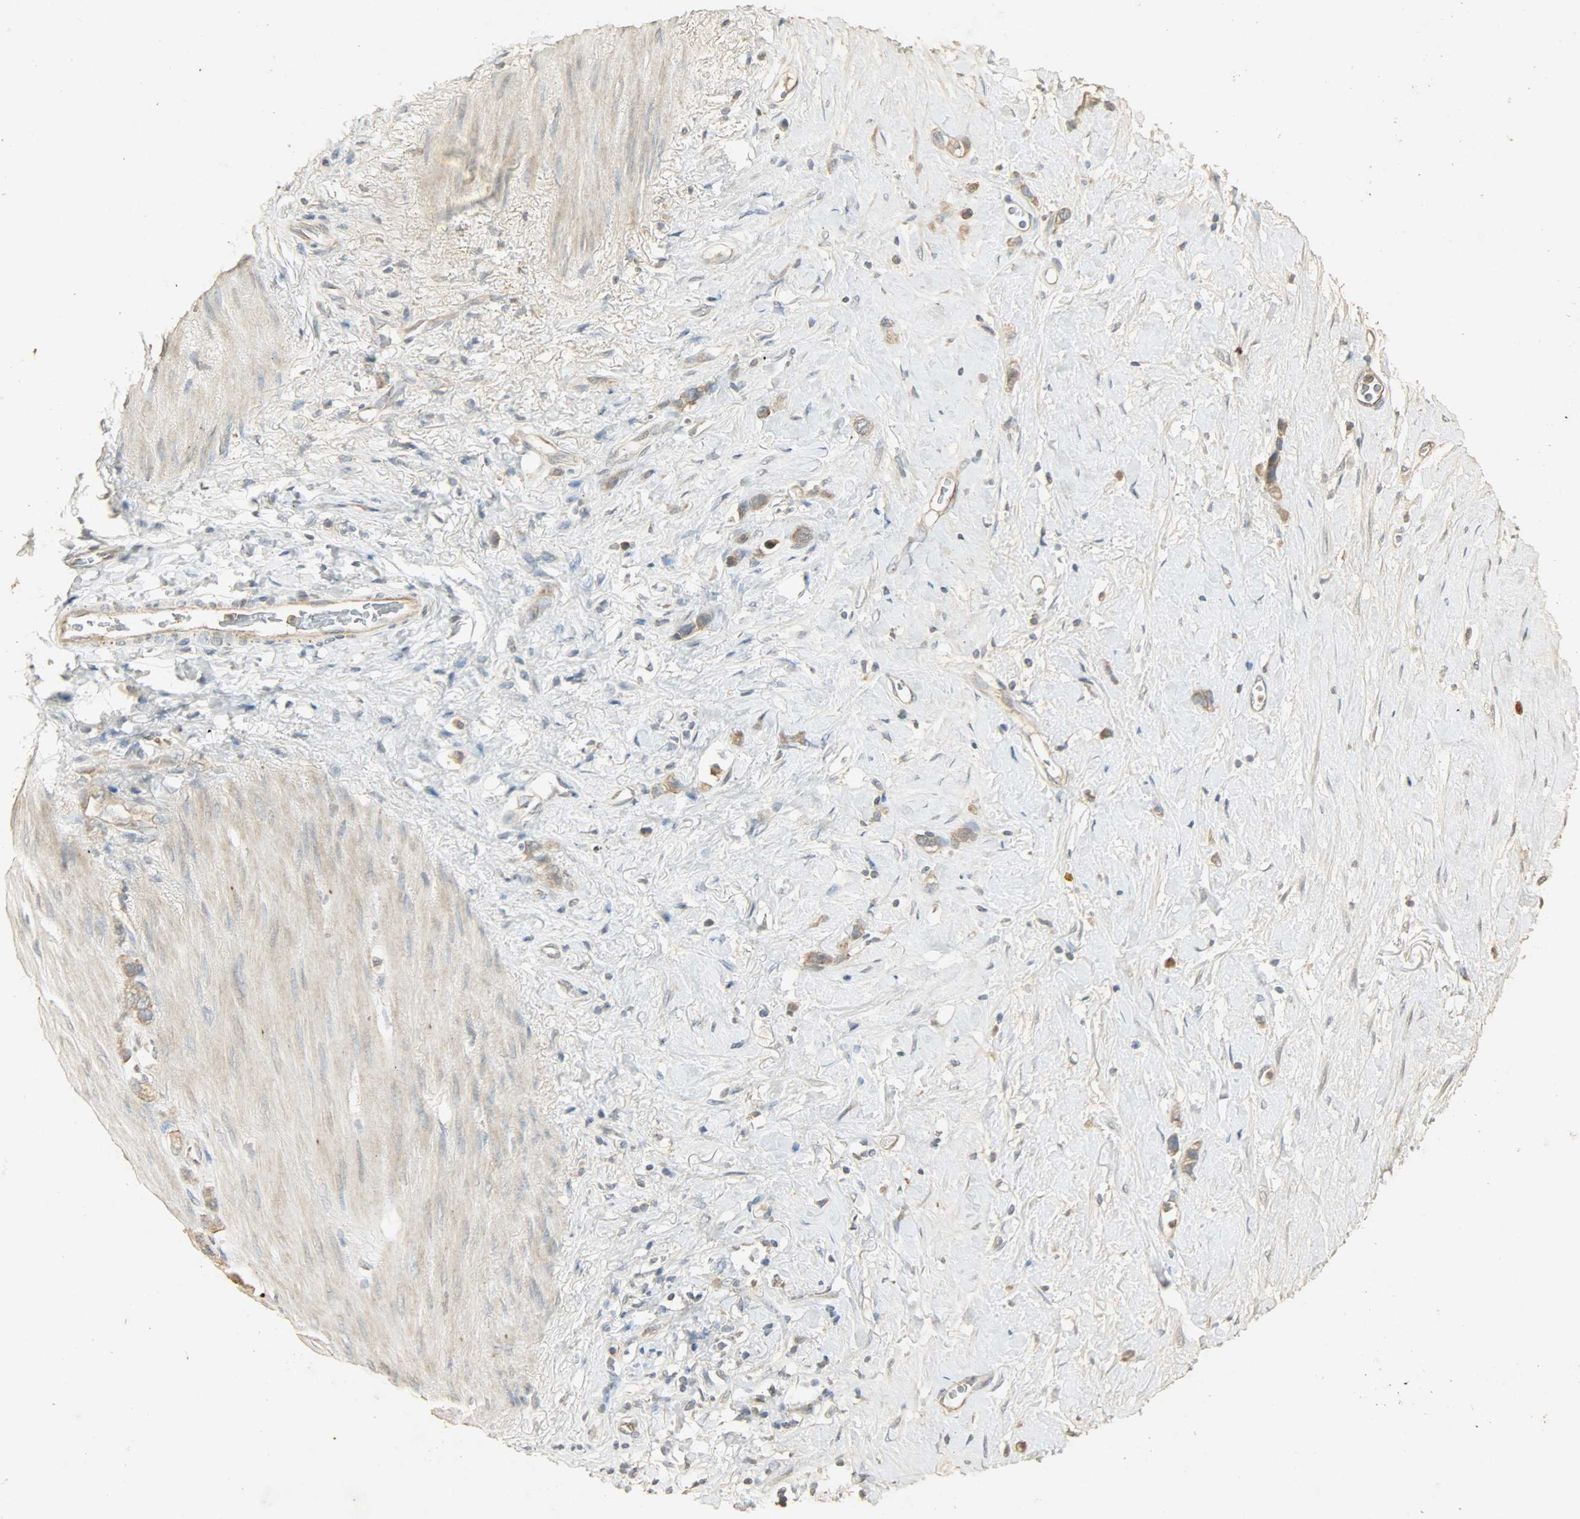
{"staining": {"intensity": "moderate", "quantity": ">75%", "location": "cytoplasmic/membranous"}, "tissue": "stomach cancer", "cell_type": "Tumor cells", "image_type": "cancer", "snomed": [{"axis": "morphology", "description": "Normal tissue, NOS"}, {"axis": "morphology", "description": "Adenocarcinoma, NOS"}, {"axis": "morphology", "description": "Adenocarcinoma, High grade"}, {"axis": "topography", "description": "Stomach, upper"}, {"axis": "topography", "description": "Stomach"}], "caption": "Immunohistochemistry staining of stomach cancer, which reveals medium levels of moderate cytoplasmic/membranous expression in about >75% of tumor cells indicating moderate cytoplasmic/membranous protein staining. The staining was performed using DAB (brown) for protein detection and nuclei were counterstained in hematoxylin (blue).", "gene": "ATP2B1", "patient": {"sex": "female", "age": 65}}